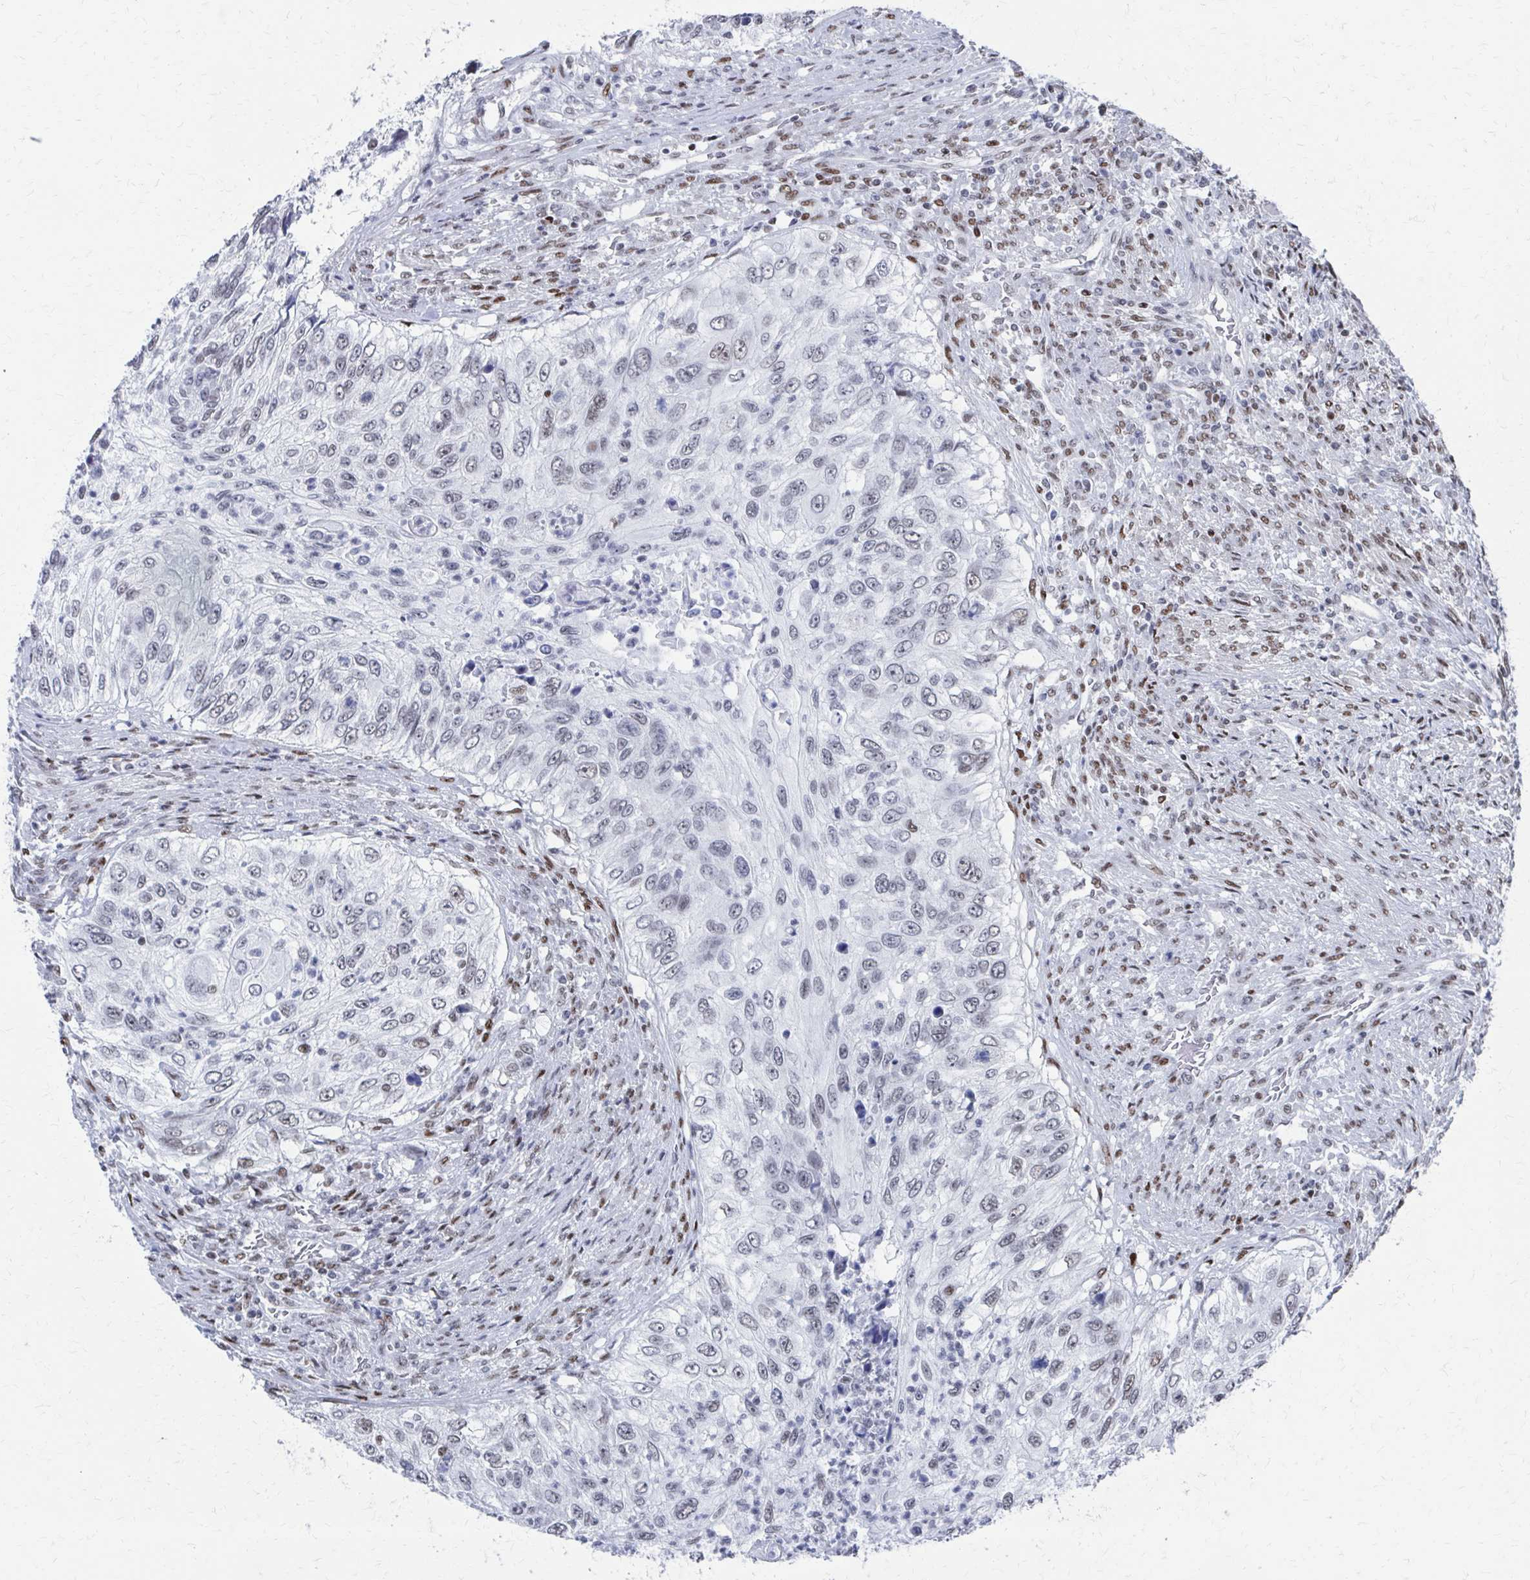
{"staining": {"intensity": "weak", "quantity": "25%-75%", "location": "nuclear"}, "tissue": "urothelial cancer", "cell_type": "Tumor cells", "image_type": "cancer", "snomed": [{"axis": "morphology", "description": "Urothelial carcinoma, High grade"}, {"axis": "topography", "description": "Urinary bladder"}], "caption": "Immunohistochemistry (IHC) of urothelial carcinoma (high-grade) exhibits low levels of weak nuclear expression in approximately 25%-75% of tumor cells. (Stains: DAB (3,3'-diaminobenzidine) in brown, nuclei in blue, Microscopy: brightfield microscopy at high magnification).", "gene": "CDIN1", "patient": {"sex": "female", "age": 60}}